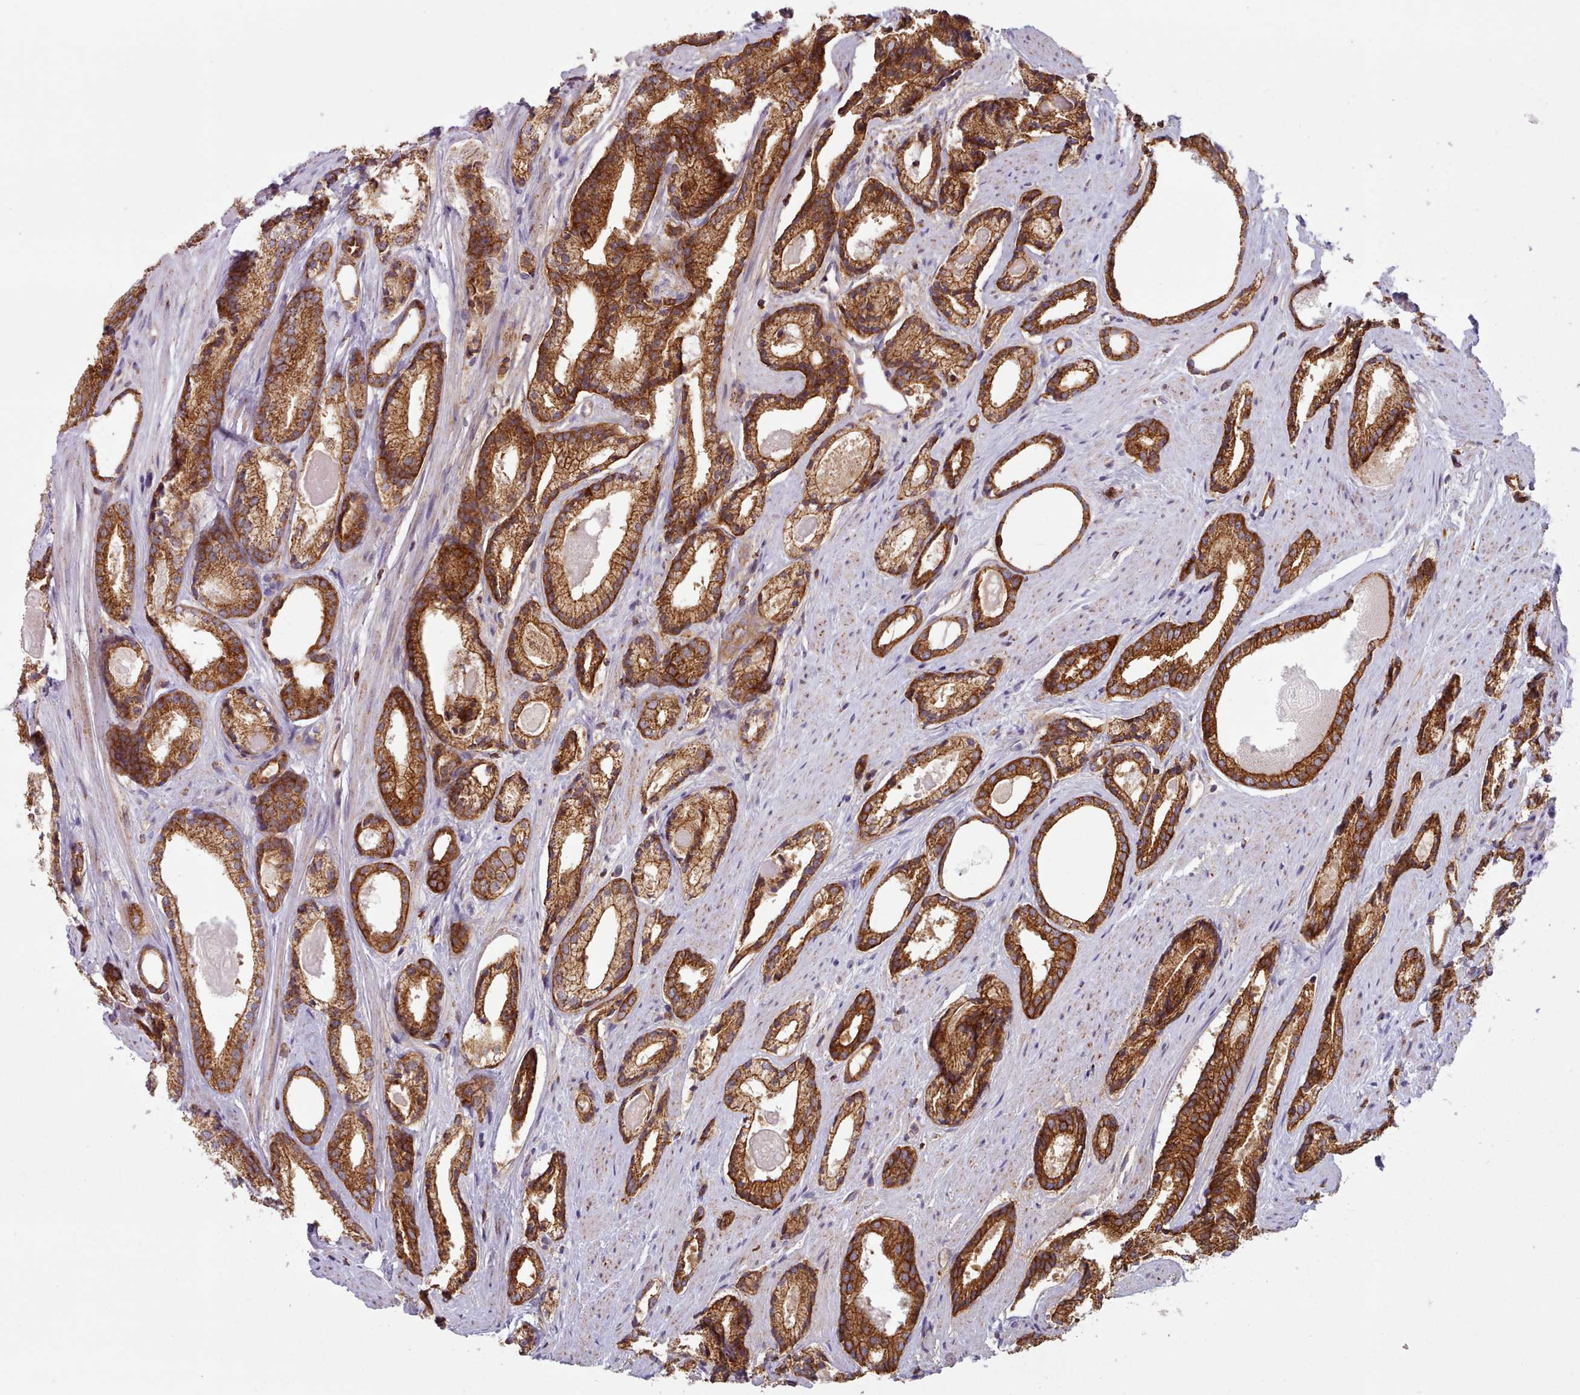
{"staining": {"intensity": "strong", "quantity": ">75%", "location": "cytoplasmic/membranous"}, "tissue": "prostate cancer", "cell_type": "Tumor cells", "image_type": "cancer", "snomed": [{"axis": "morphology", "description": "Adenocarcinoma, Low grade"}, {"axis": "topography", "description": "Prostate"}], "caption": "Strong cytoplasmic/membranous protein expression is appreciated in about >75% of tumor cells in prostate cancer. (DAB (3,3'-diaminobenzidine) IHC, brown staining for protein, blue staining for nuclei).", "gene": "CRYBG1", "patient": {"sex": "male", "age": 68}}